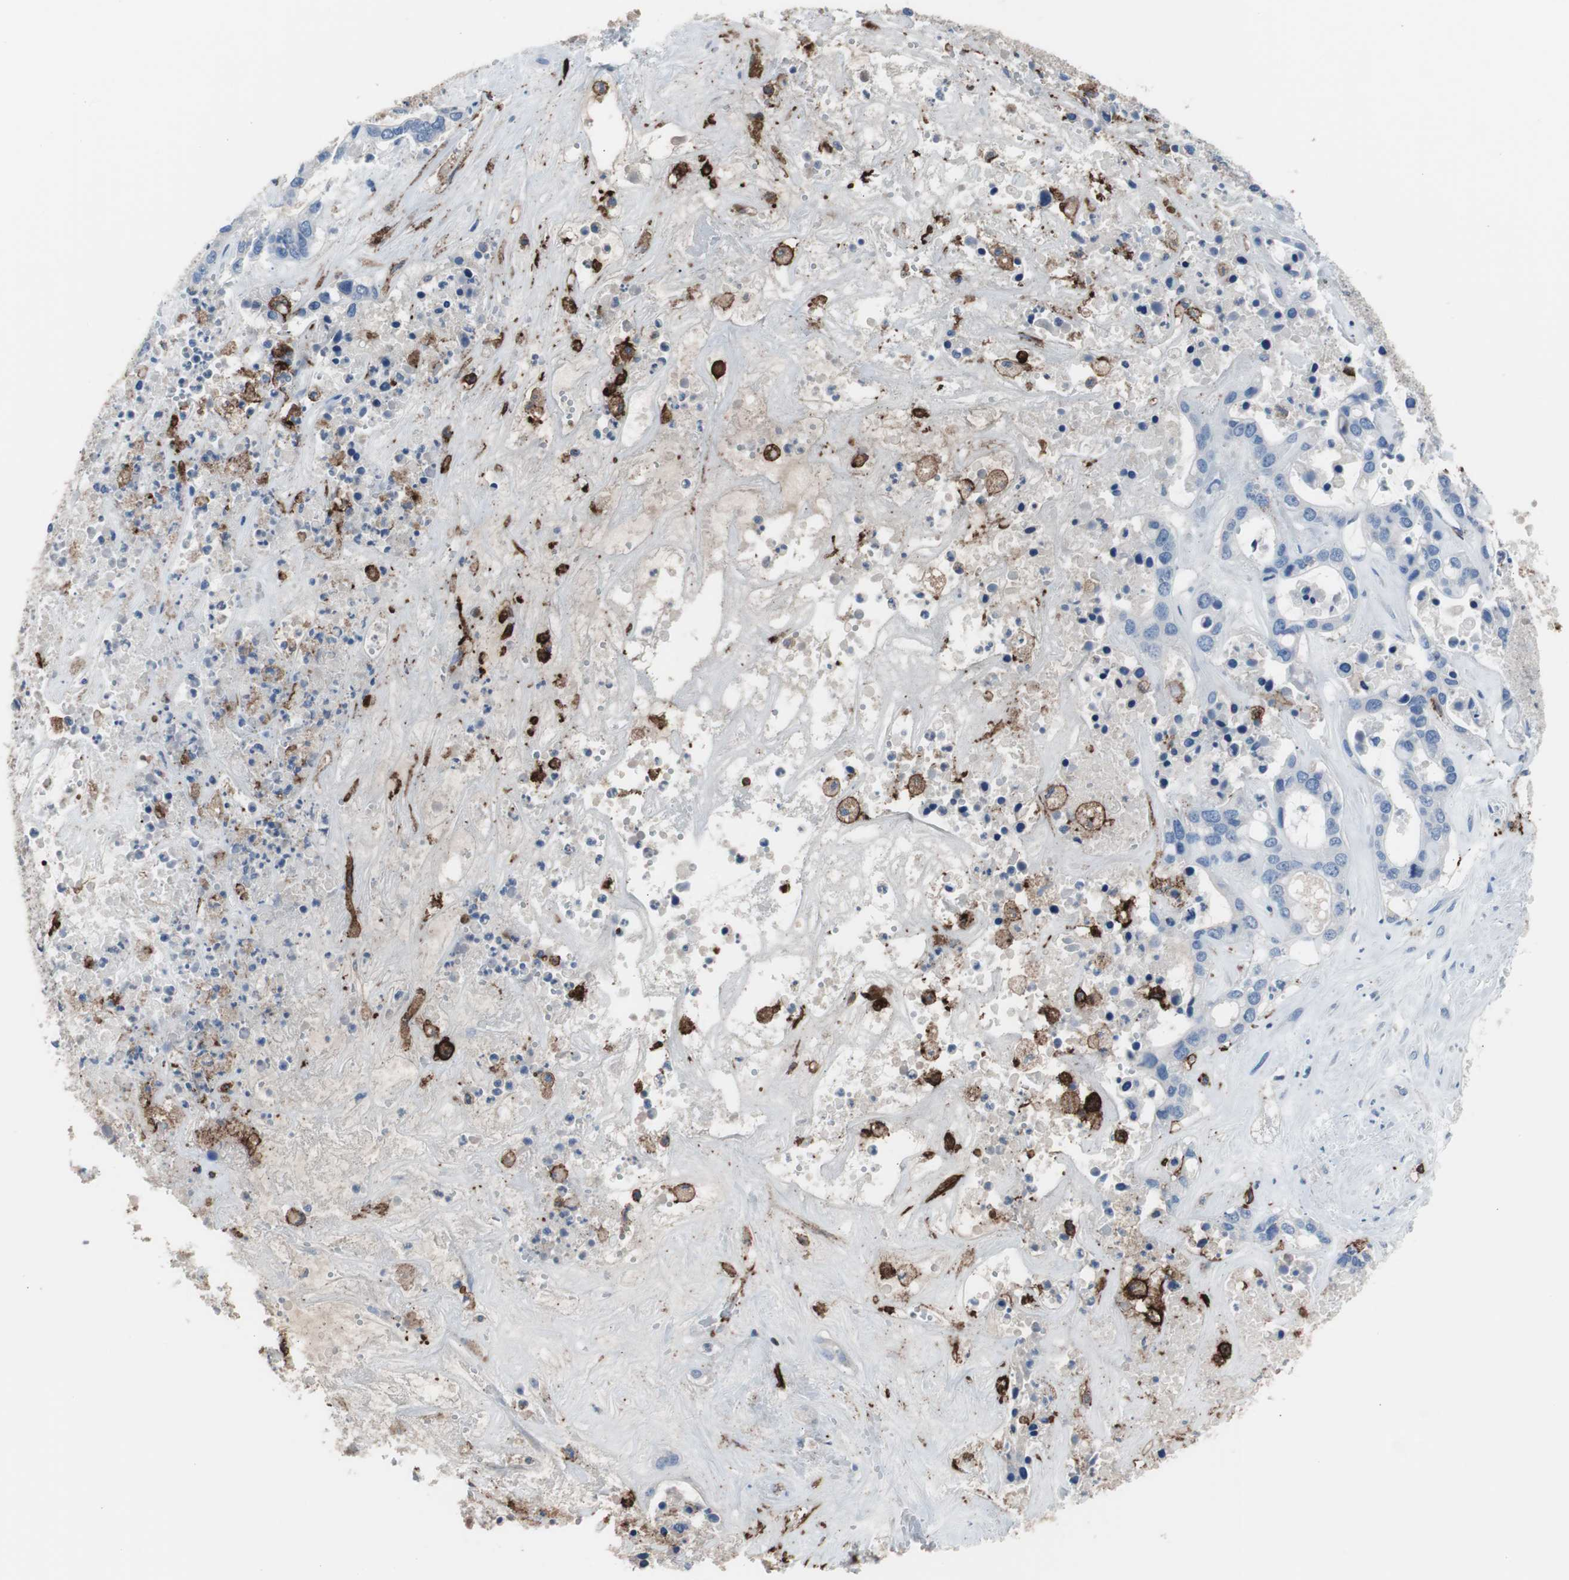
{"staining": {"intensity": "negative", "quantity": "none", "location": "none"}, "tissue": "liver cancer", "cell_type": "Tumor cells", "image_type": "cancer", "snomed": [{"axis": "morphology", "description": "Cholangiocarcinoma"}, {"axis": "topography", "description": "Liver"}], "caption": "Protein analysis of liver cancer (cholangiocarcinoma) demonstrates no significant positivity in tumor cells. (DAB (3,3'-diaminobenzidine) immunohistochemistry (IHC) visualized using brightfield microscopy, high magnification).", "gene": "FCGR2B", "patient": {"sex": "female", "age": 65}}